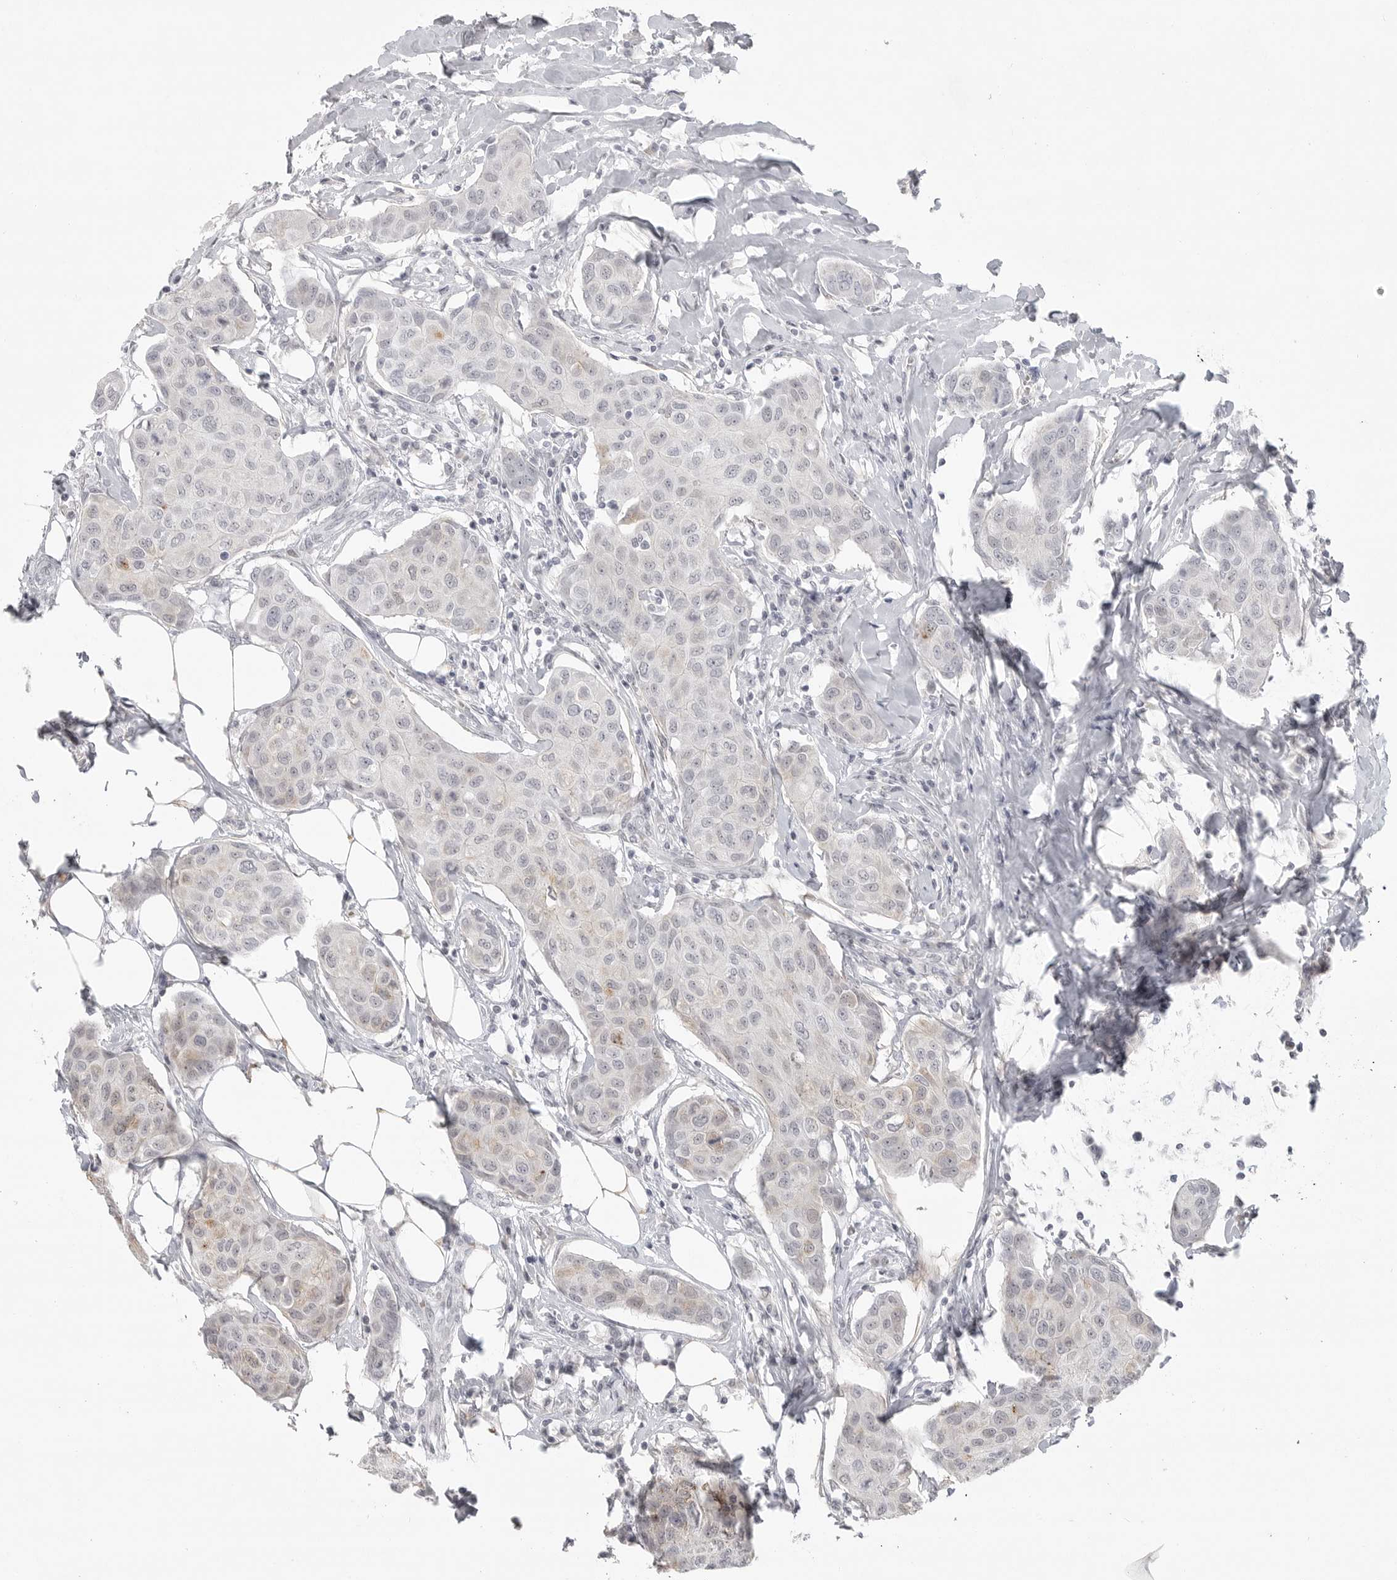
{"staining": {"intensity": "weak", "quantity": "<25%", "location": "cytoplasmic/membranous"}, "tissue": "breast cancer", "cell_type": "Tumor cells", "image_type": "cancer", "snomed": [{"axis": "morphology", "description": "Duct carcinoma"}, {"axis": "topography", "description": "Breast"}], "caption": "Tumor cells are negative for protein expression in human breast cancer. (DAB IHC with hematoxylin counter stain).", "gene": "TCTN3", "patient": {"sex": "female", "age": 80}}